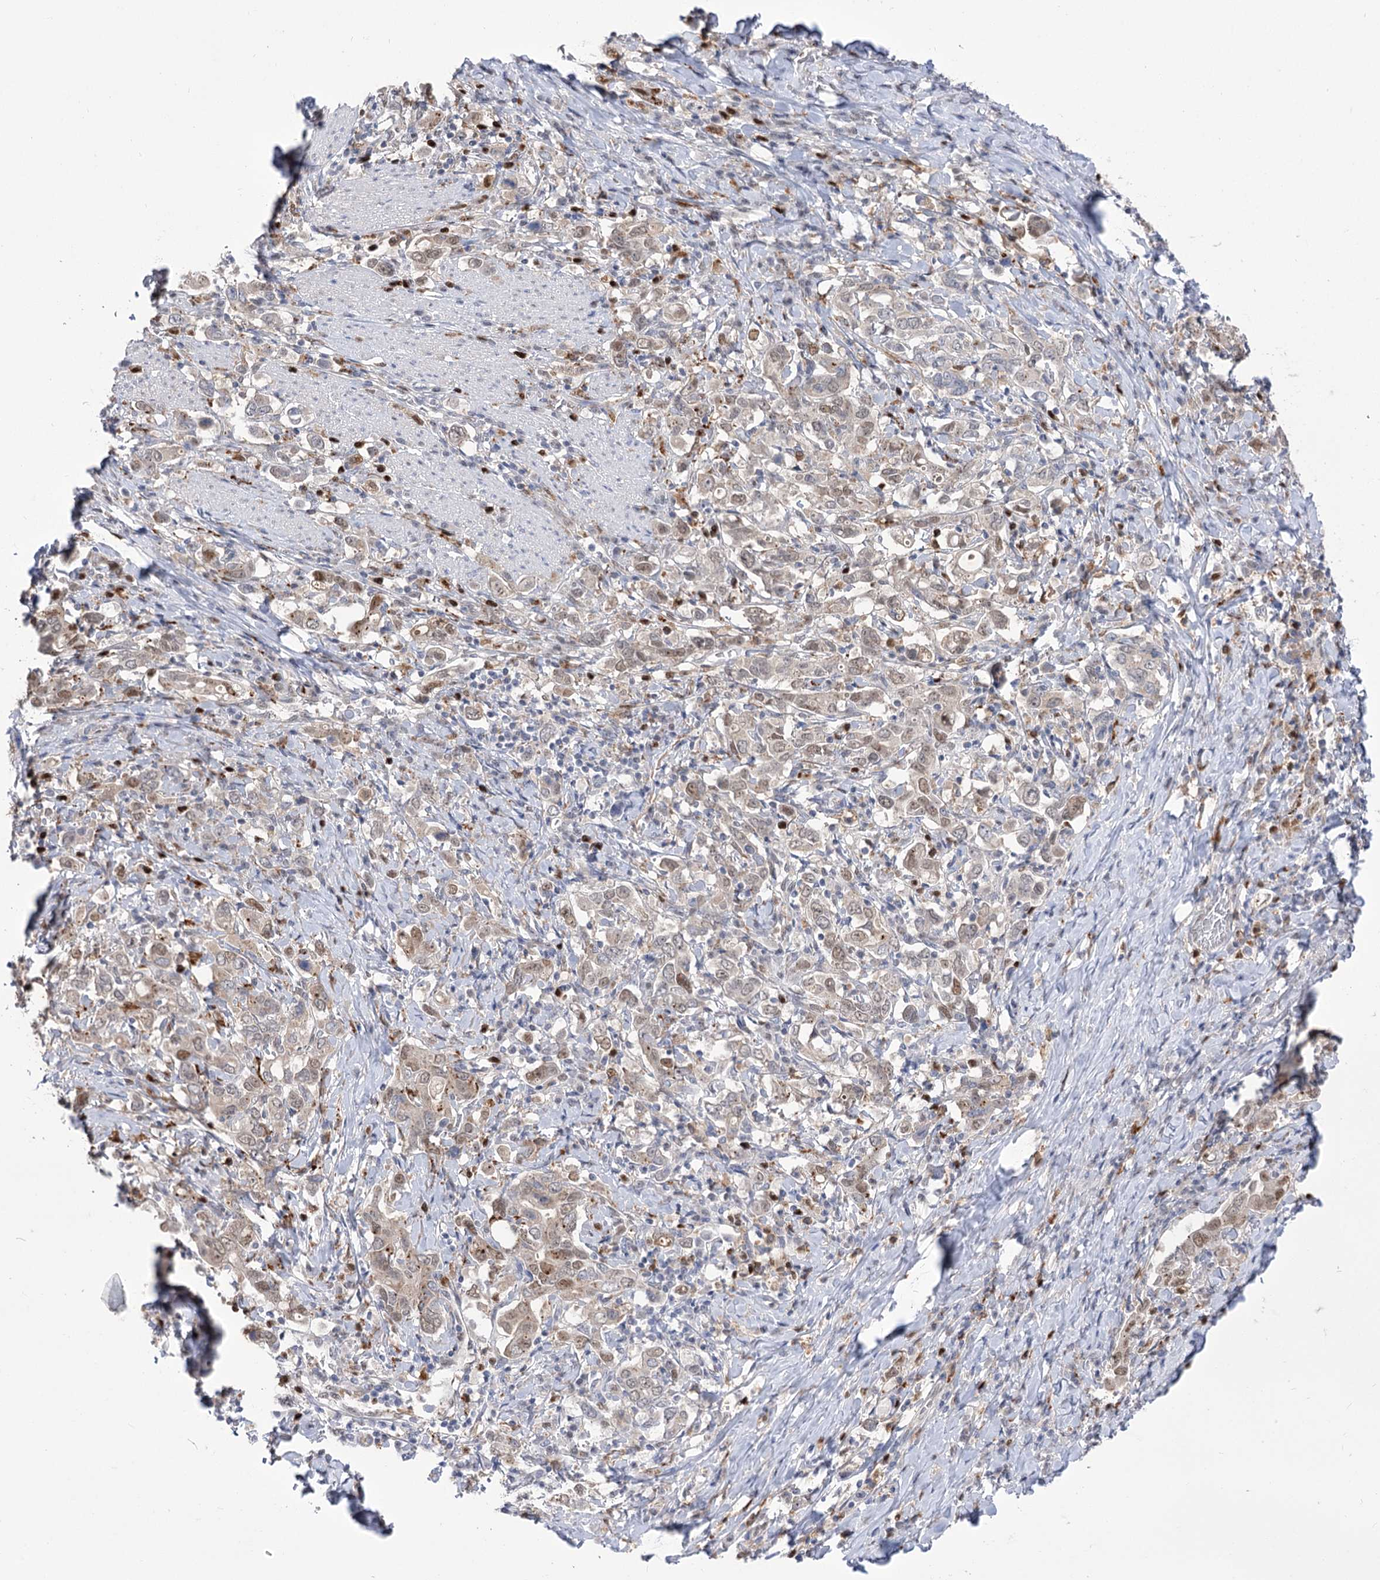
{"staining": {"intensity": "weak", "quantity": "25%-75%", "location": "nuclear"}, "tissue": "stomach cancer", "cell_type": "Tumor cells", "image_type": "cancer", "snomed": [{"axis": "morphology", "description": "Adenocarcinoma, NOS"}, {"axis": "topography", "description": "Stomach, upper"}], "caption": "Immunohistochemistry image of stomach cancer stained for a protein (brown), which reveals low levels of weak nuclear staining in approximately 25%-75% of tumor cells.", "gene": "SIAE", "patient": {"sex": "male", "age": 62}}